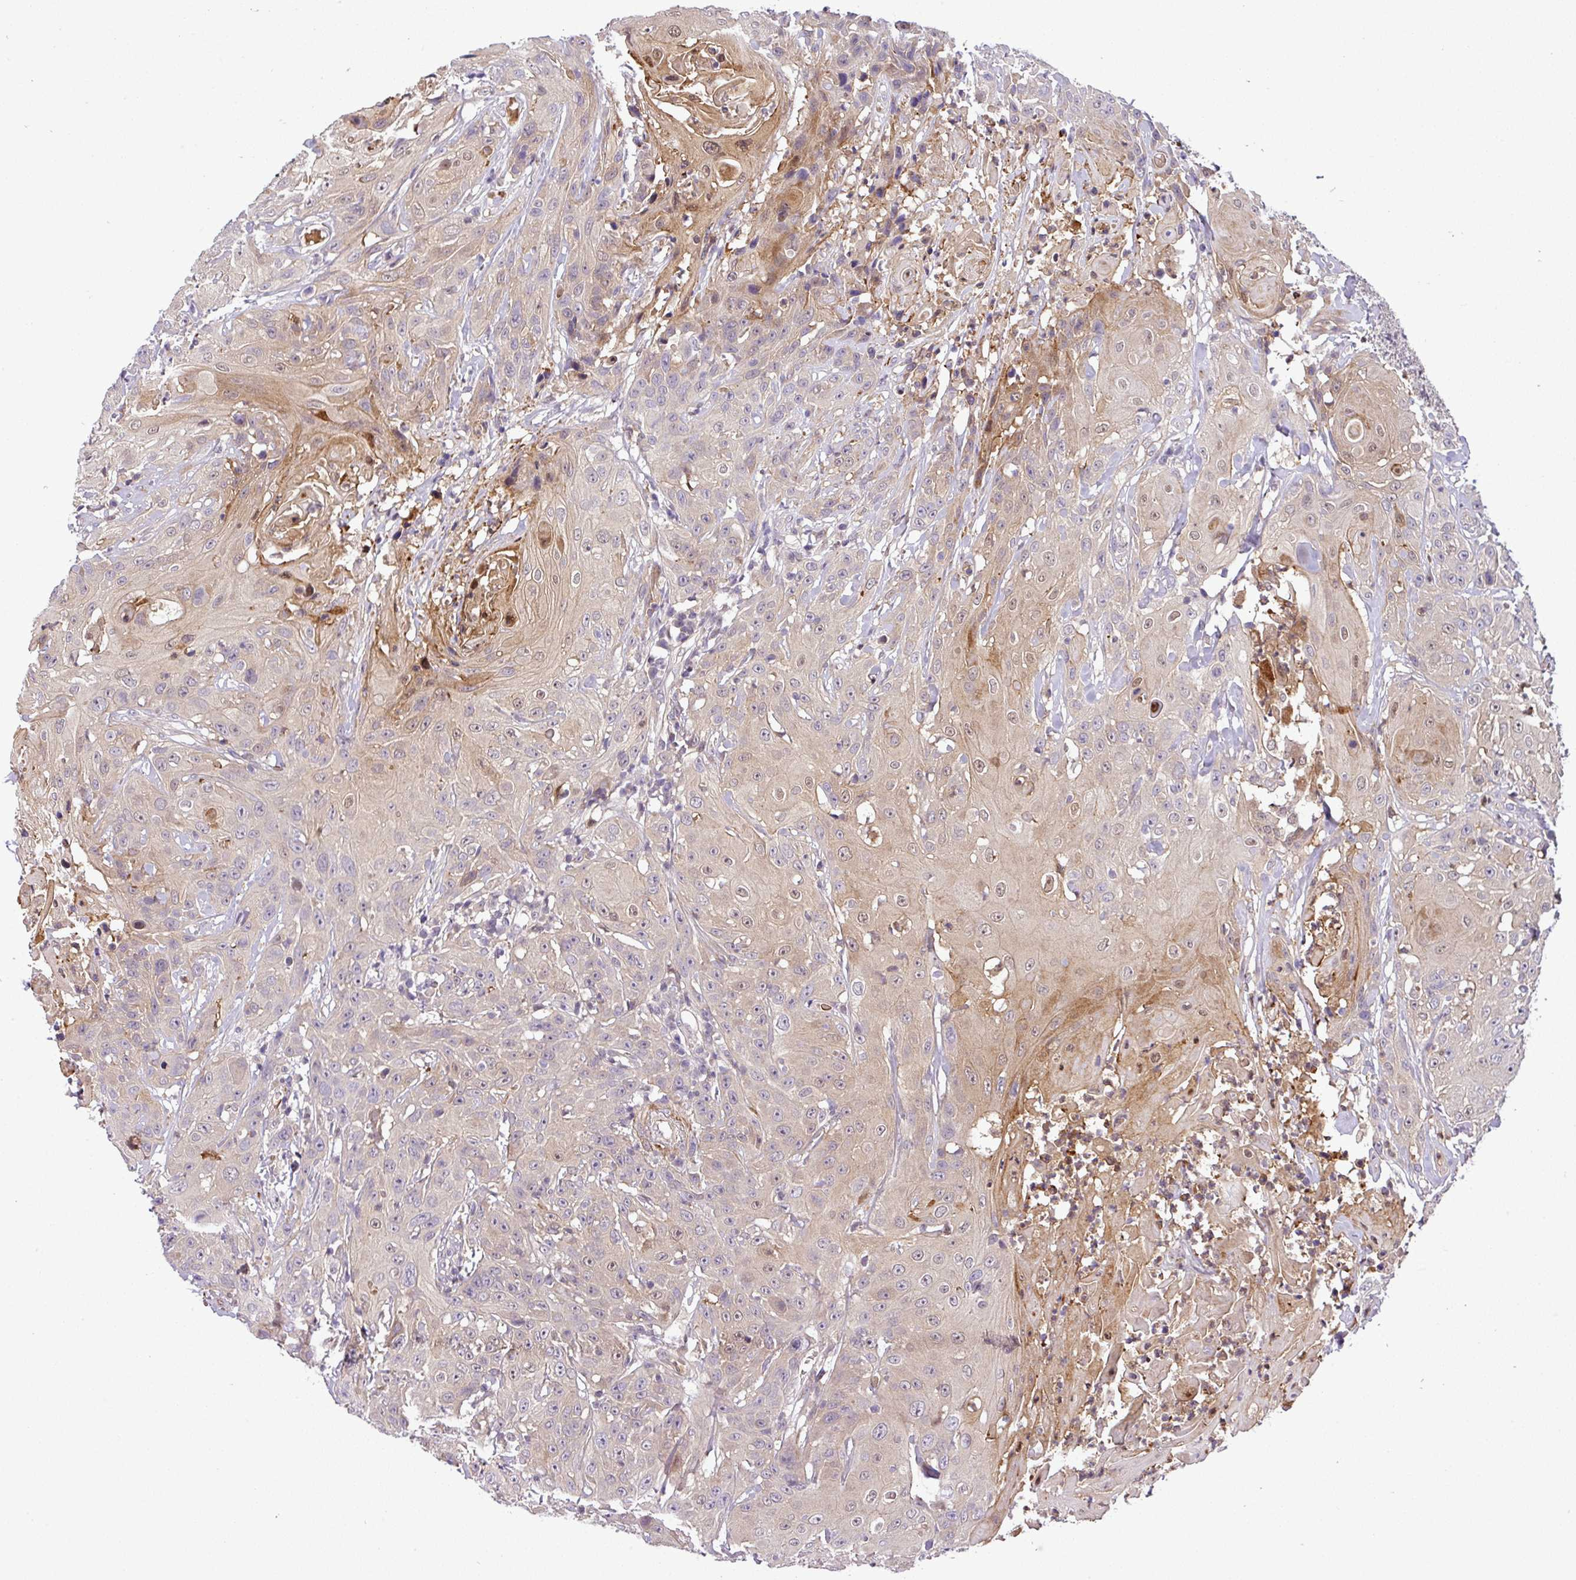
{"staining": {"intensity": "weak", "quantity": "<25%", "location": "cytoplasmic/membranous,nuclear"}, "tissue": "head and neck cancer", "cell_type": "Tumor cells", "image_type": "cancer", "snomed": [{"axis": "morphology", "description": "Squamous cell carcinoma, NOS"}, {"axis": "topography", "description": "Skin"}, {"axis": "topography", "description": "Head-Neck"}], "caption": "IHC of human squamous cell carcinoma (head and neck) reveals no positivity in tumor cells.", "gene": "NBEAL2", "patient": {"sex": "male", "age": 80}}